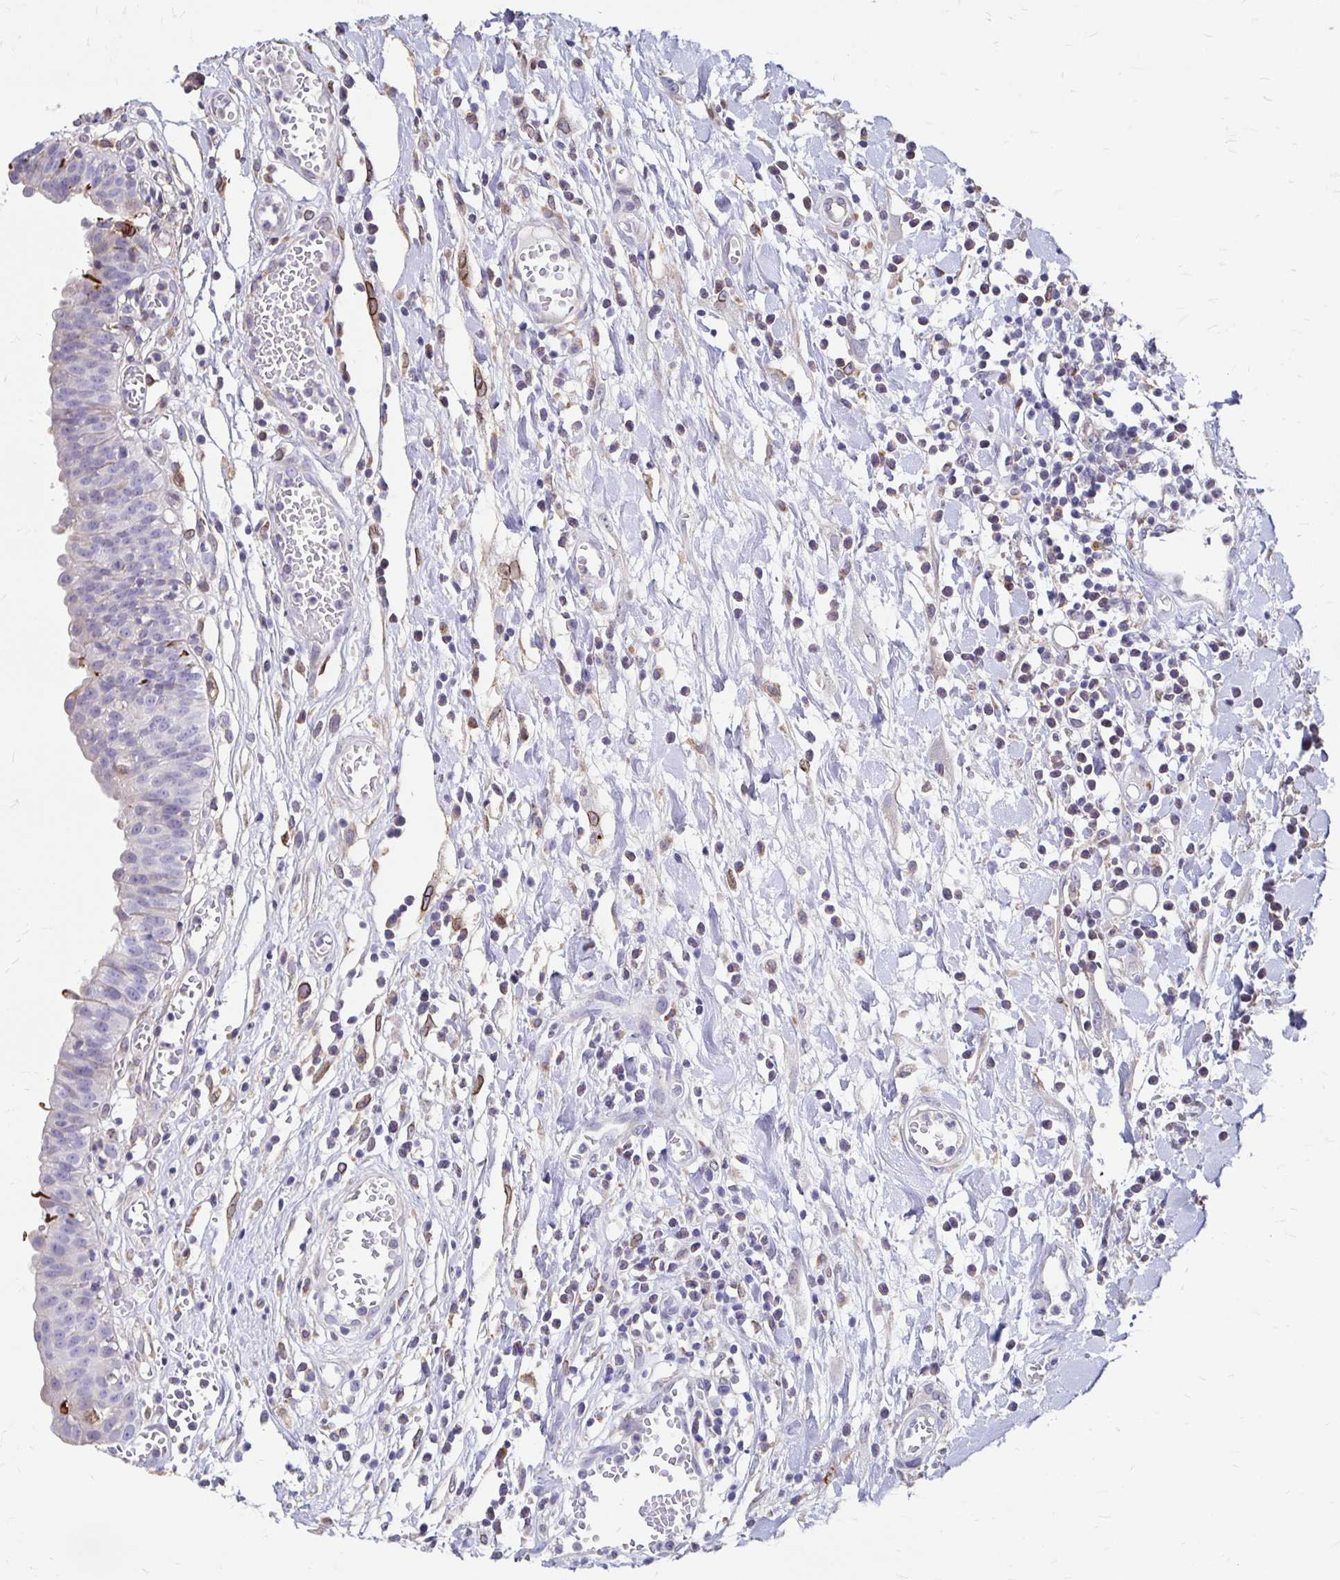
{"staining": {"intensity": "moderate", "quantity": "<25%", "location": "cytoplasmic/membranous"}, "tissue": "urinary bladder", "cell_type": "Urothelial cells", "image_type": "normal", "snomed": [{"axis": "morphology", "description": "Normal tissue, NOS"}, {"axis": "topography", "description": "Urinary bladder"}], "caption": "Urinary bladder stained with immunohistochemistry shows moderate cytoplasmic/membranous positivity in approximately <25% of urothelial cells.", "gene": "CDKL1", "patient": {"sex": "male", "age": 64}}